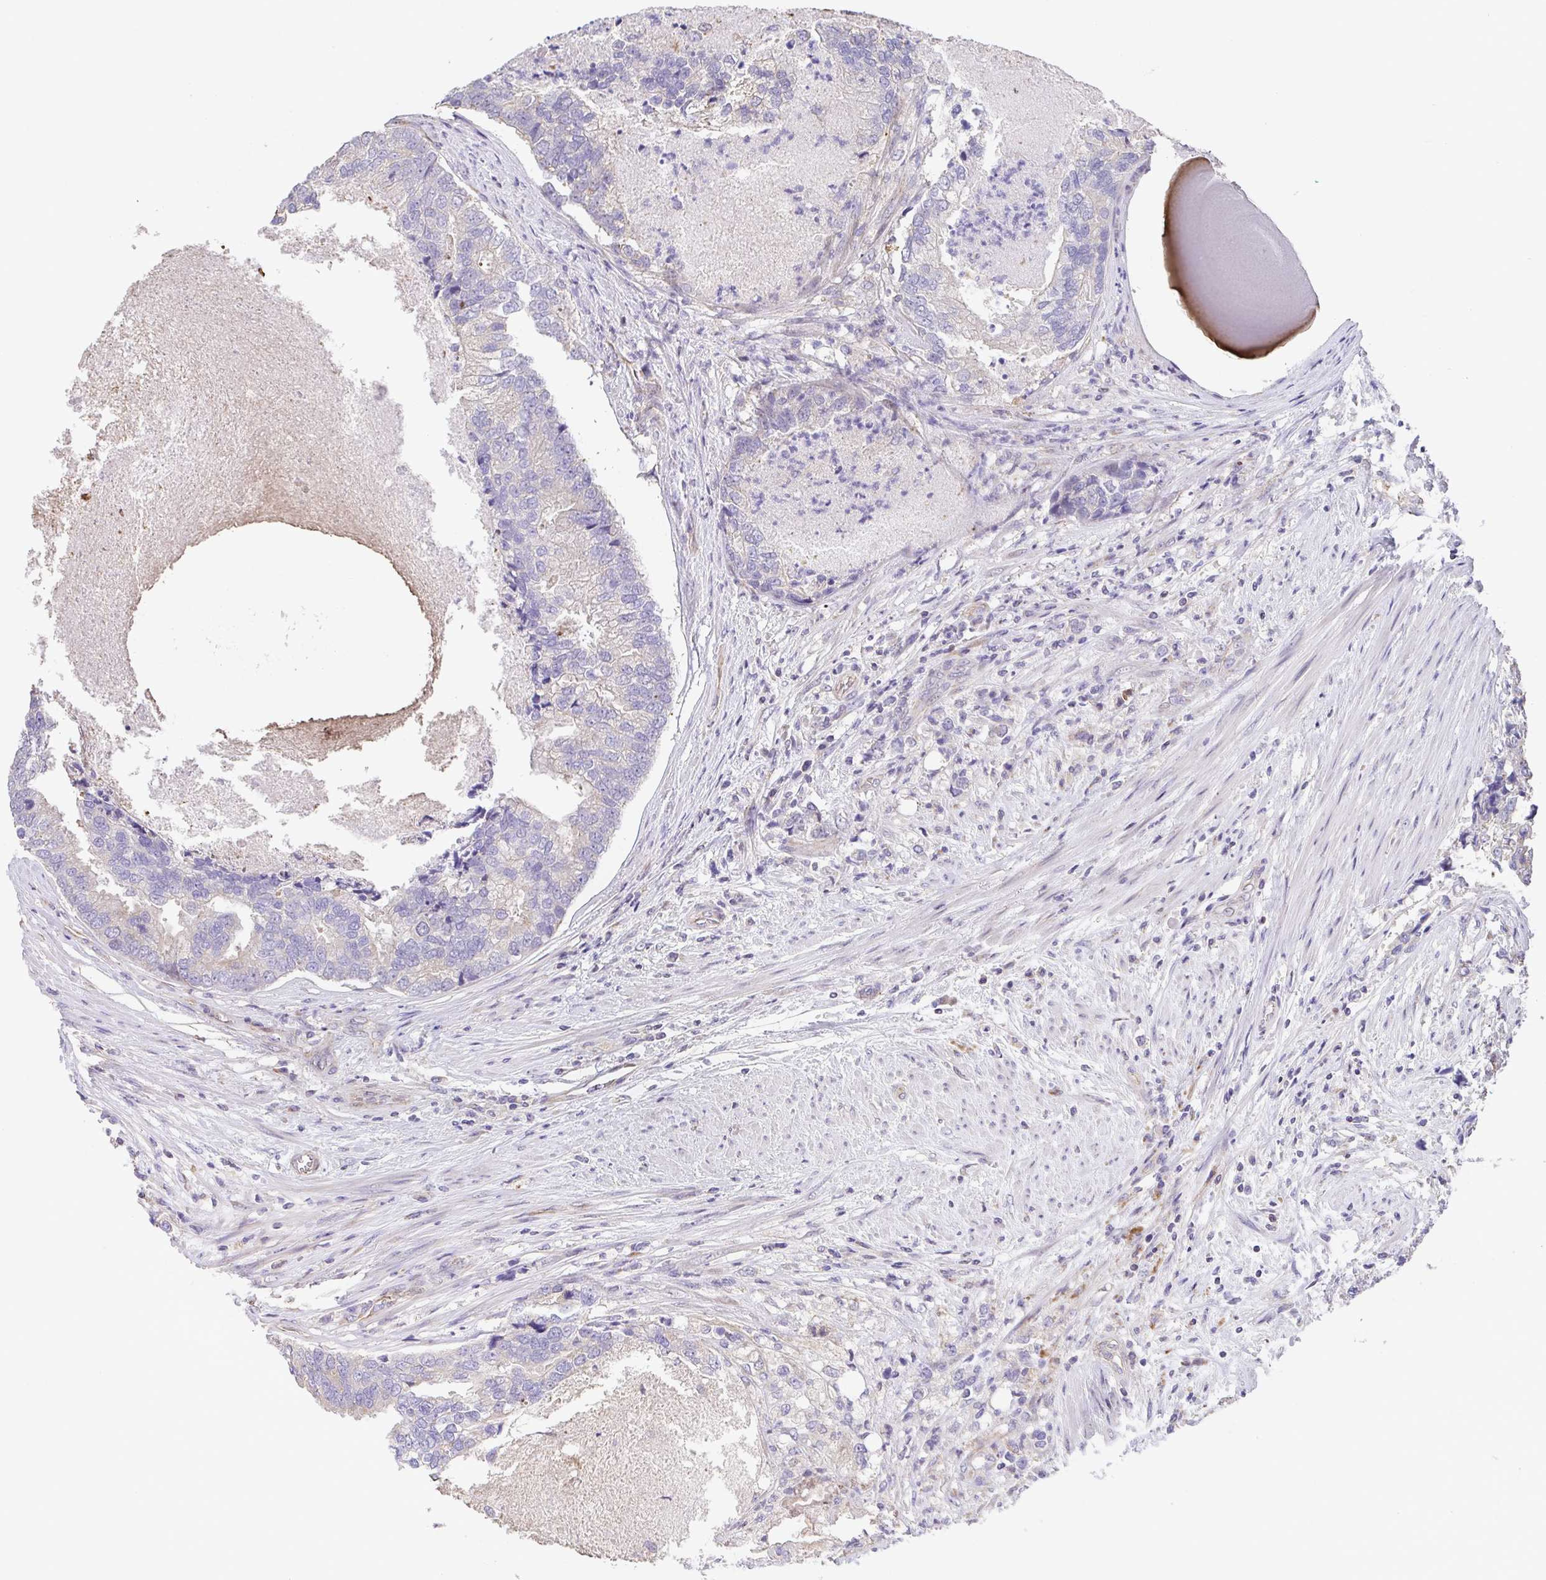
{"staining": {"intensity": "negative", "quantity": "none", "location": "none"}, "tissue": "prostate cancer", "cell_type": "Tumor cells", "image_type": "cancer", "snomed": [{"axis": "morphology", "description": "Adenocarcinoma, High grade"}, {"axis": "topography", "description": "Prostate"}], "caption": "Immunohistochemistry histopathology image of prostate adenocarcinoma (high-grade) stained for a protein (brown), which demonstrates no staining in tumor cells.", "gene": "RUNDC3B", "patient": {"sex": "male", "age": 68}}